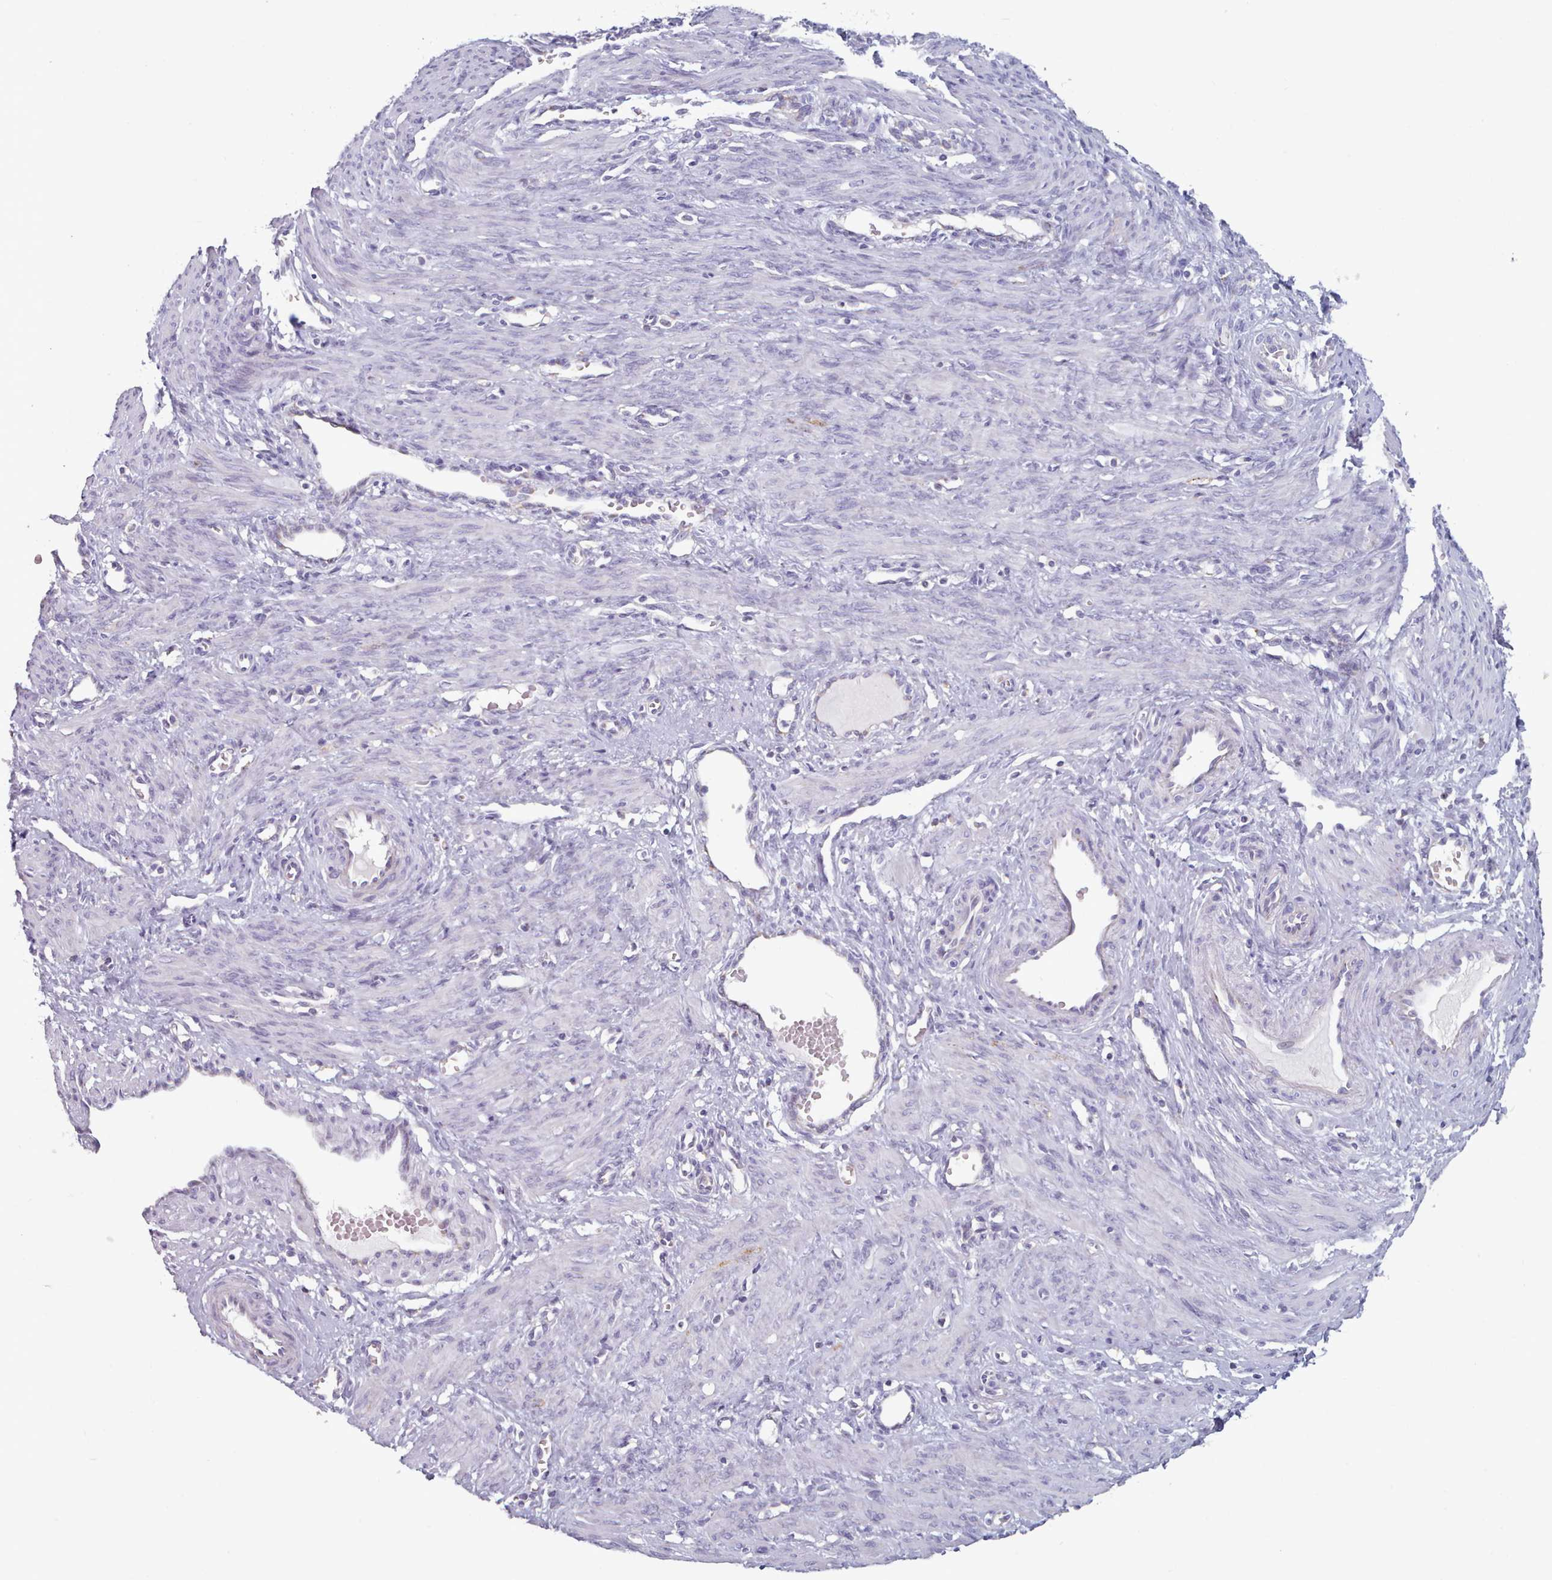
{"staining": {"intensity": "negative", "quantity": "none", "location": "none"}, "tissue": "smooth muscle", "cell_type": "Smooth muscle cells", "image_type": "normal", "snomed": [{"axis": "morphology", "description": "Normal tissue, NOS"}, {"axis": "topography", "description": "Endometrium"}], "caption": "An immunohistochemistry image of normal smooth muscle is shown. There is no staining in smooth muscle cells of smooth muscle.", "gene": "FAM170B", "patient": {"sex": "female", "age": 33}}